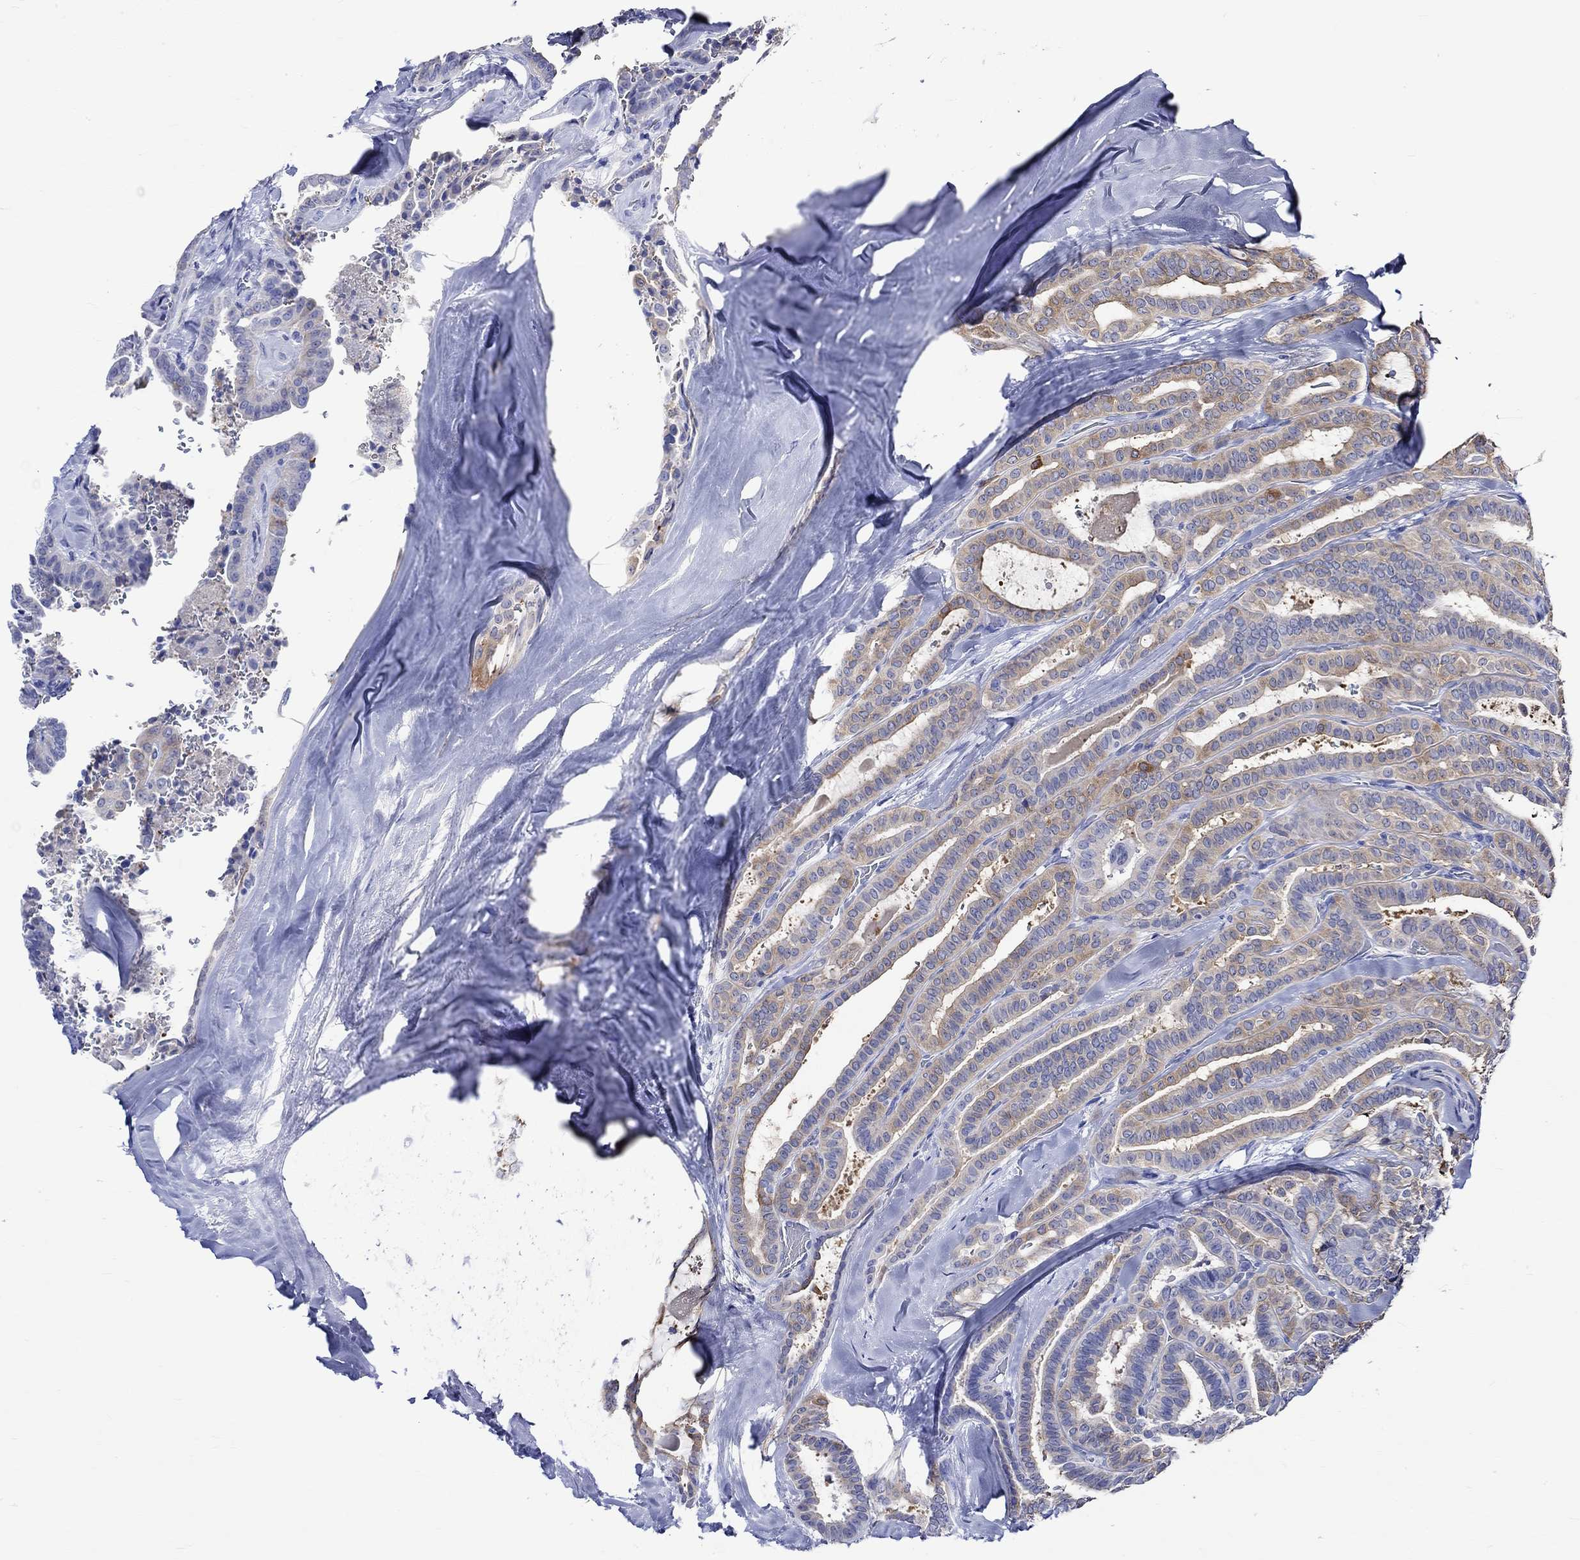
{"staining": {"intensity": "moderate", "quantity": "25%-75%", "location": "cytoplasmic/membranous"}, "tissue": "thyroid cancer", "cell_type": "Tumor cells", "image_type": "cancer", "snomed": [{"axis": "morphology", "description": "Papillary adenocarcinoma, NOS"}, {"axis": "topography", "description": "Thyroid gland"}], "caption": "Immunohistochemical staining of thyroid cancer (papillary adenocarcinoma) shows medium levels of moderate cytoplasmic/membranous staining in about 25%-75% of tumor cells. (Stains: DAB (3,3'-diaminobenzidine) in brown, nuclei in blue, Microscopy: brightfield microscopy at high magnification).", "gene": "CRYAB", "patient": {"sex": "female", "age": 39}}